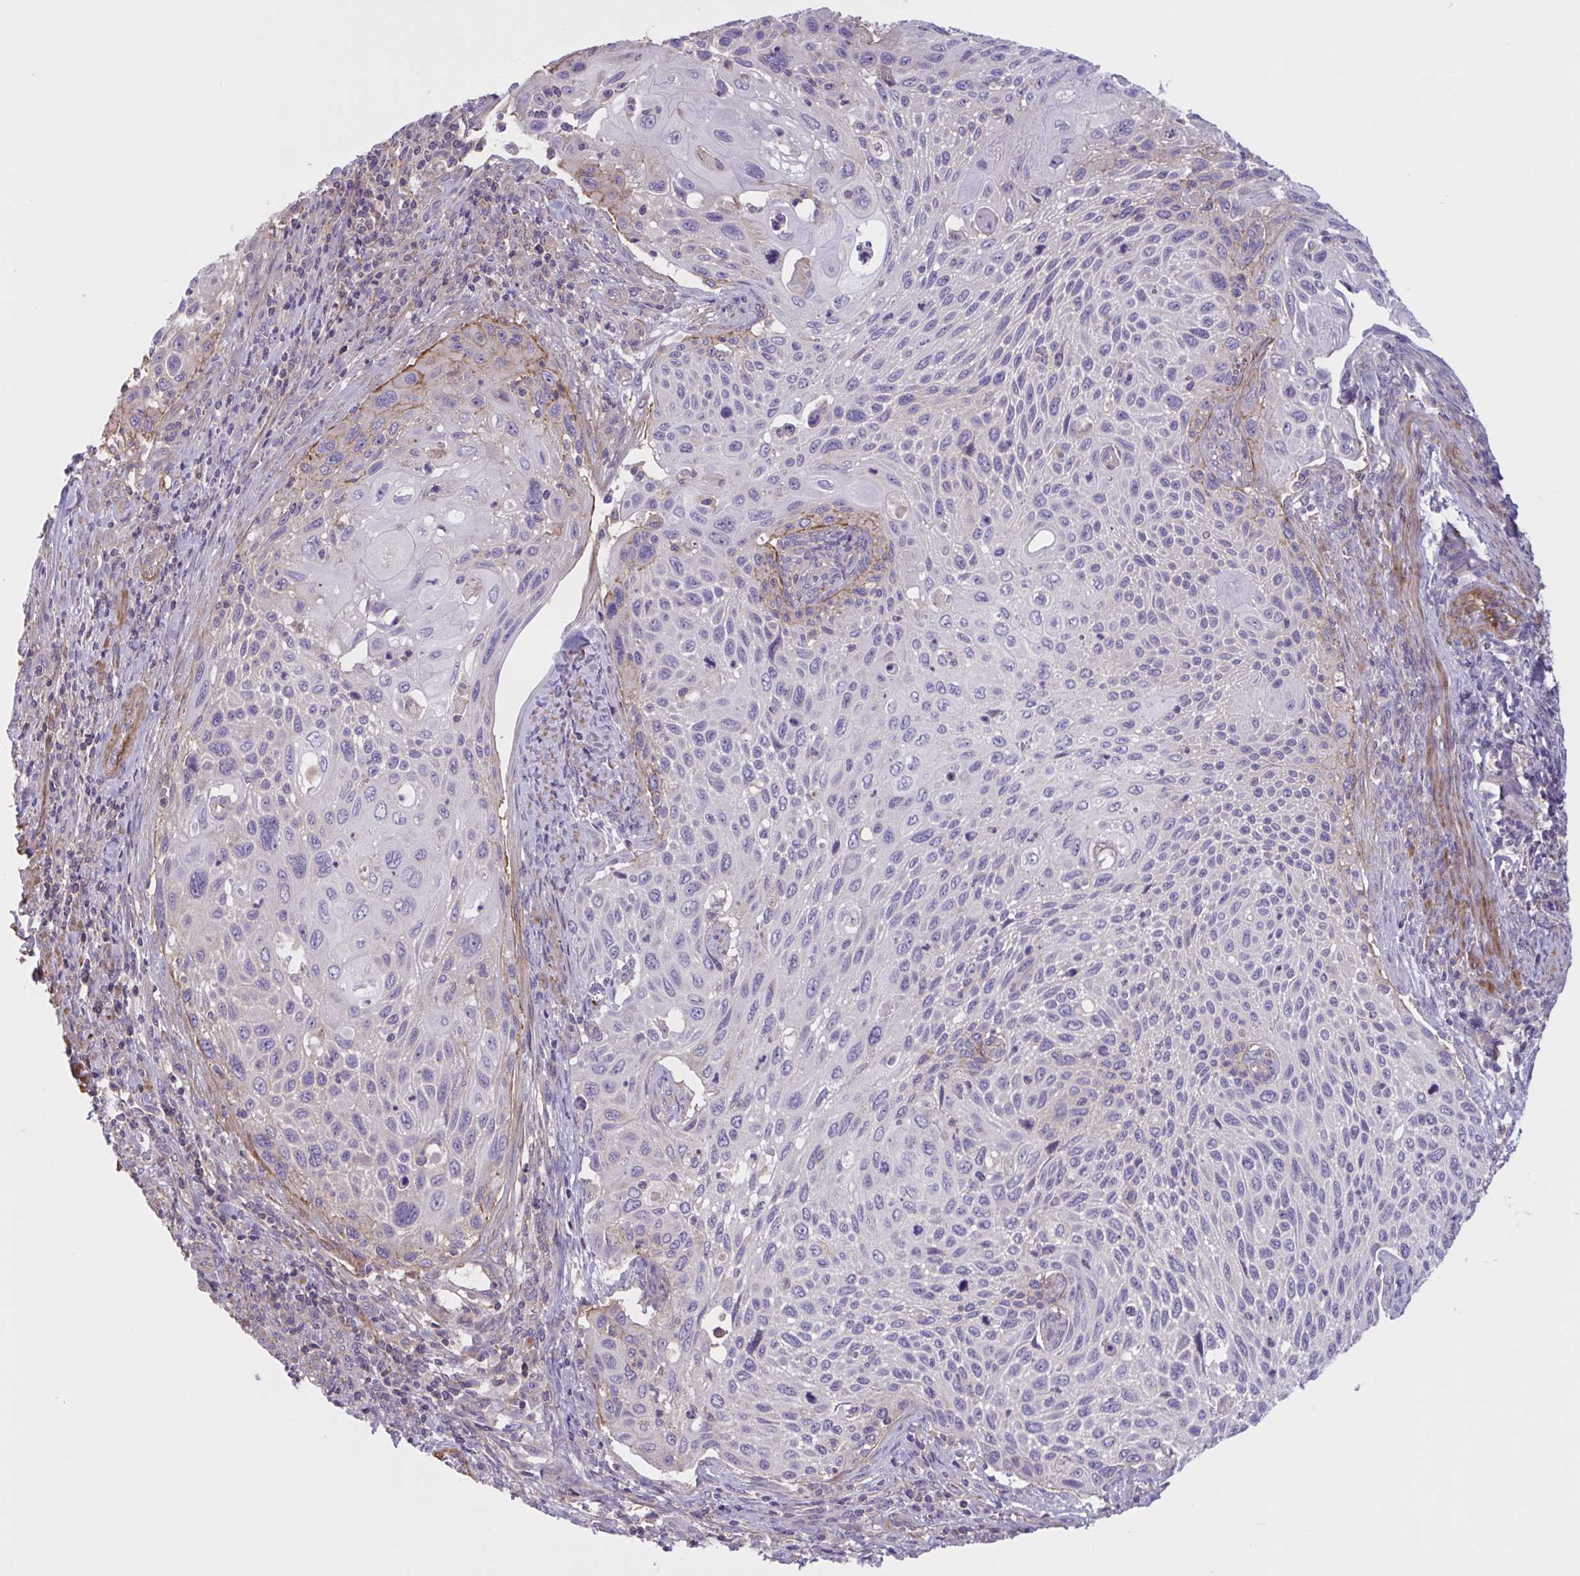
{"staining": {"intensity": "negative", "quantity": "none", "location": "none"}, "tissue": "cervical cancer", "cell_type": "Tumor cells", "image_type": "cancer", "snomed": [{"axis": "morphology", "description": "Squamous cell carcinoma, NOS"}, {"axis": "topography", "description": "Cervix"}], "caption": "Human cervical cancer stained for a protein using immunohistochemistry demonstrates no staining in tumor cells.", "gene": "WNT9B", "patient": {"sex": "female", "age": 70}}